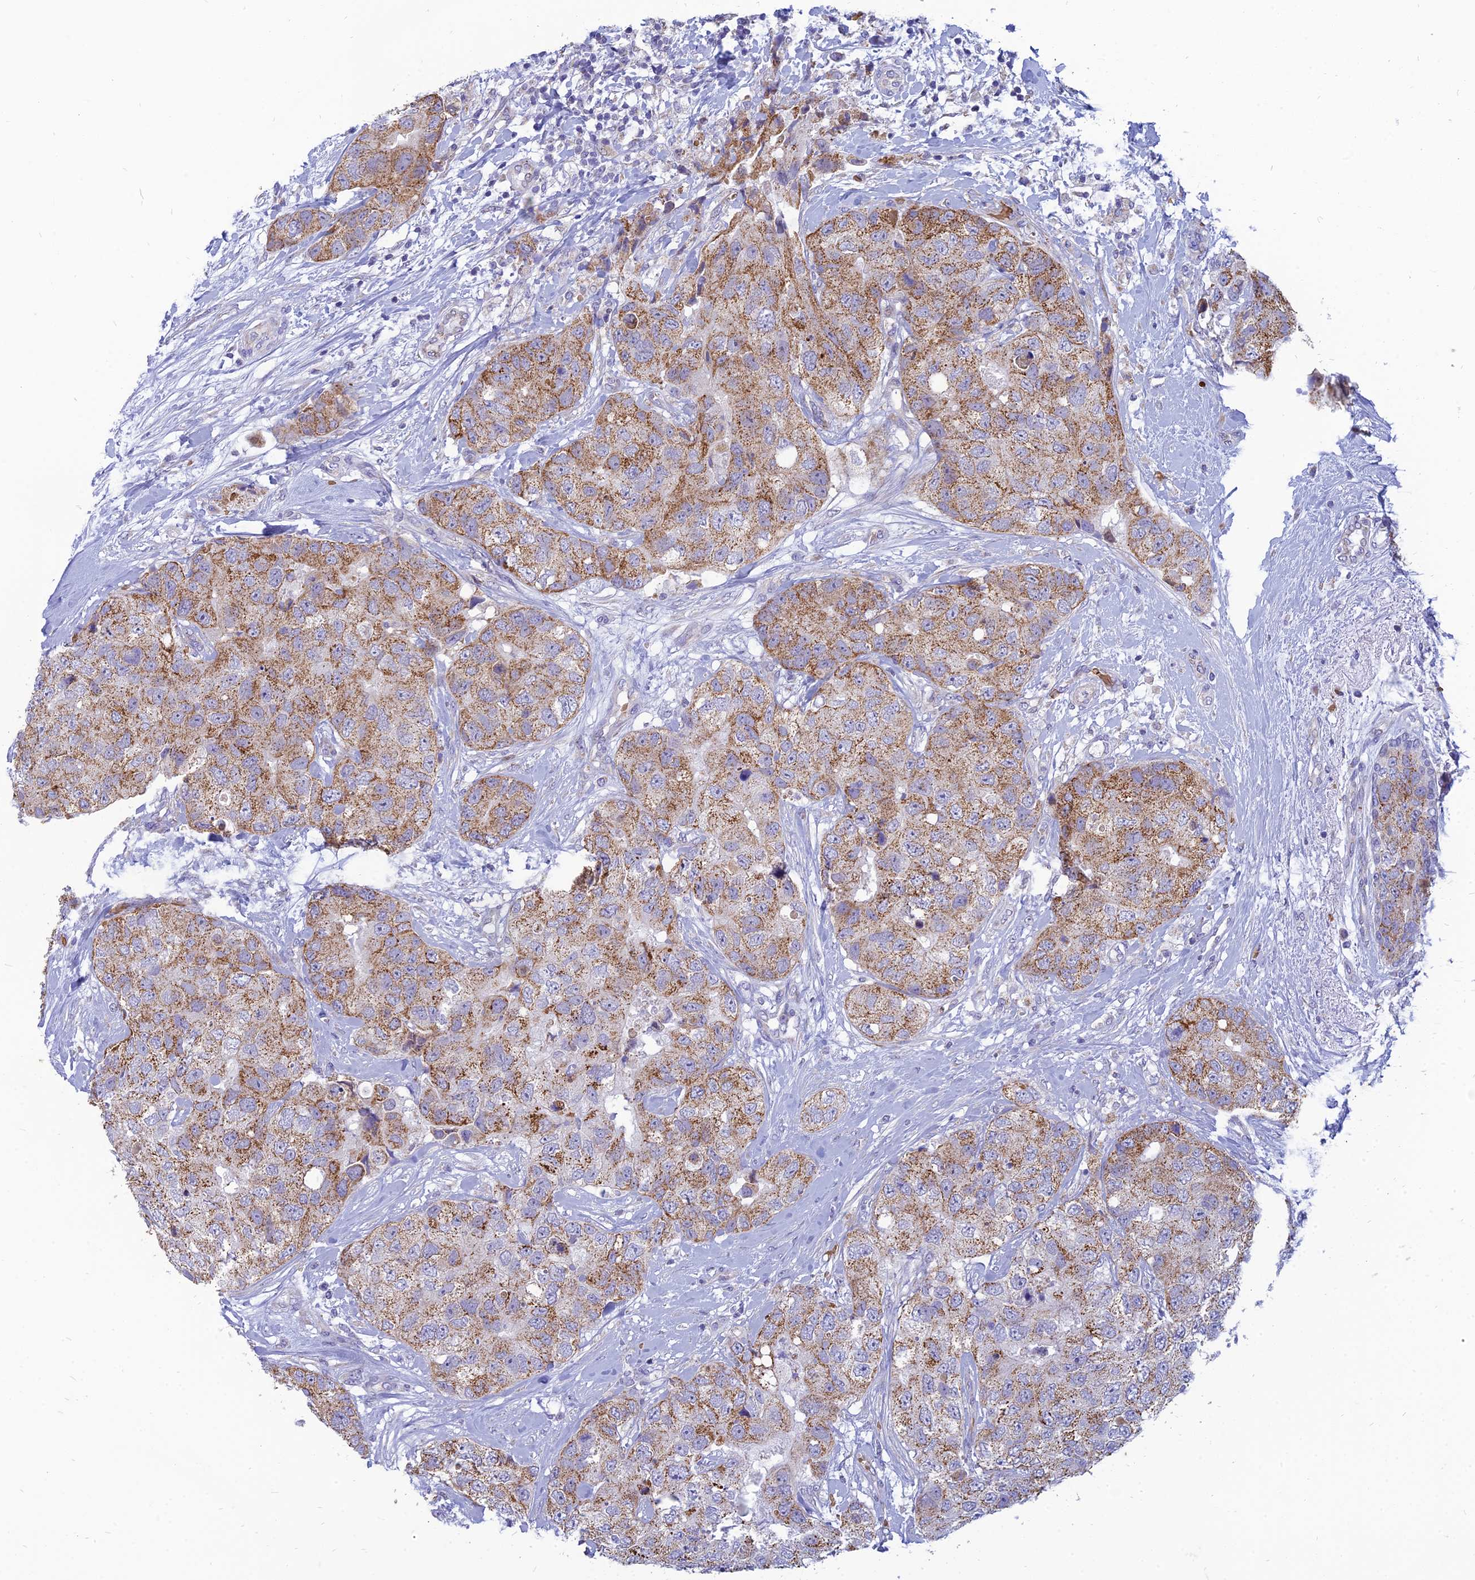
{"staining": {"intensity": "moderate", "quantity": ">75%", "location": "cytoplasmic/membranous"}, "tissue": "breast cancer", "cell_type": "Tumor cells", "image_type": "cancer", "snomed": [{"axis": "morphology", "description": "Duct carcinoma"}, {"axis": "topography", "description": "Breast"}], "caption": "Moderate cytoplasmic/membranous positivity is identified in approximately >75% of tumor cells in breast cancer.", "gene": "HHAT", "patient": {"sex": "female", "age": 62}}